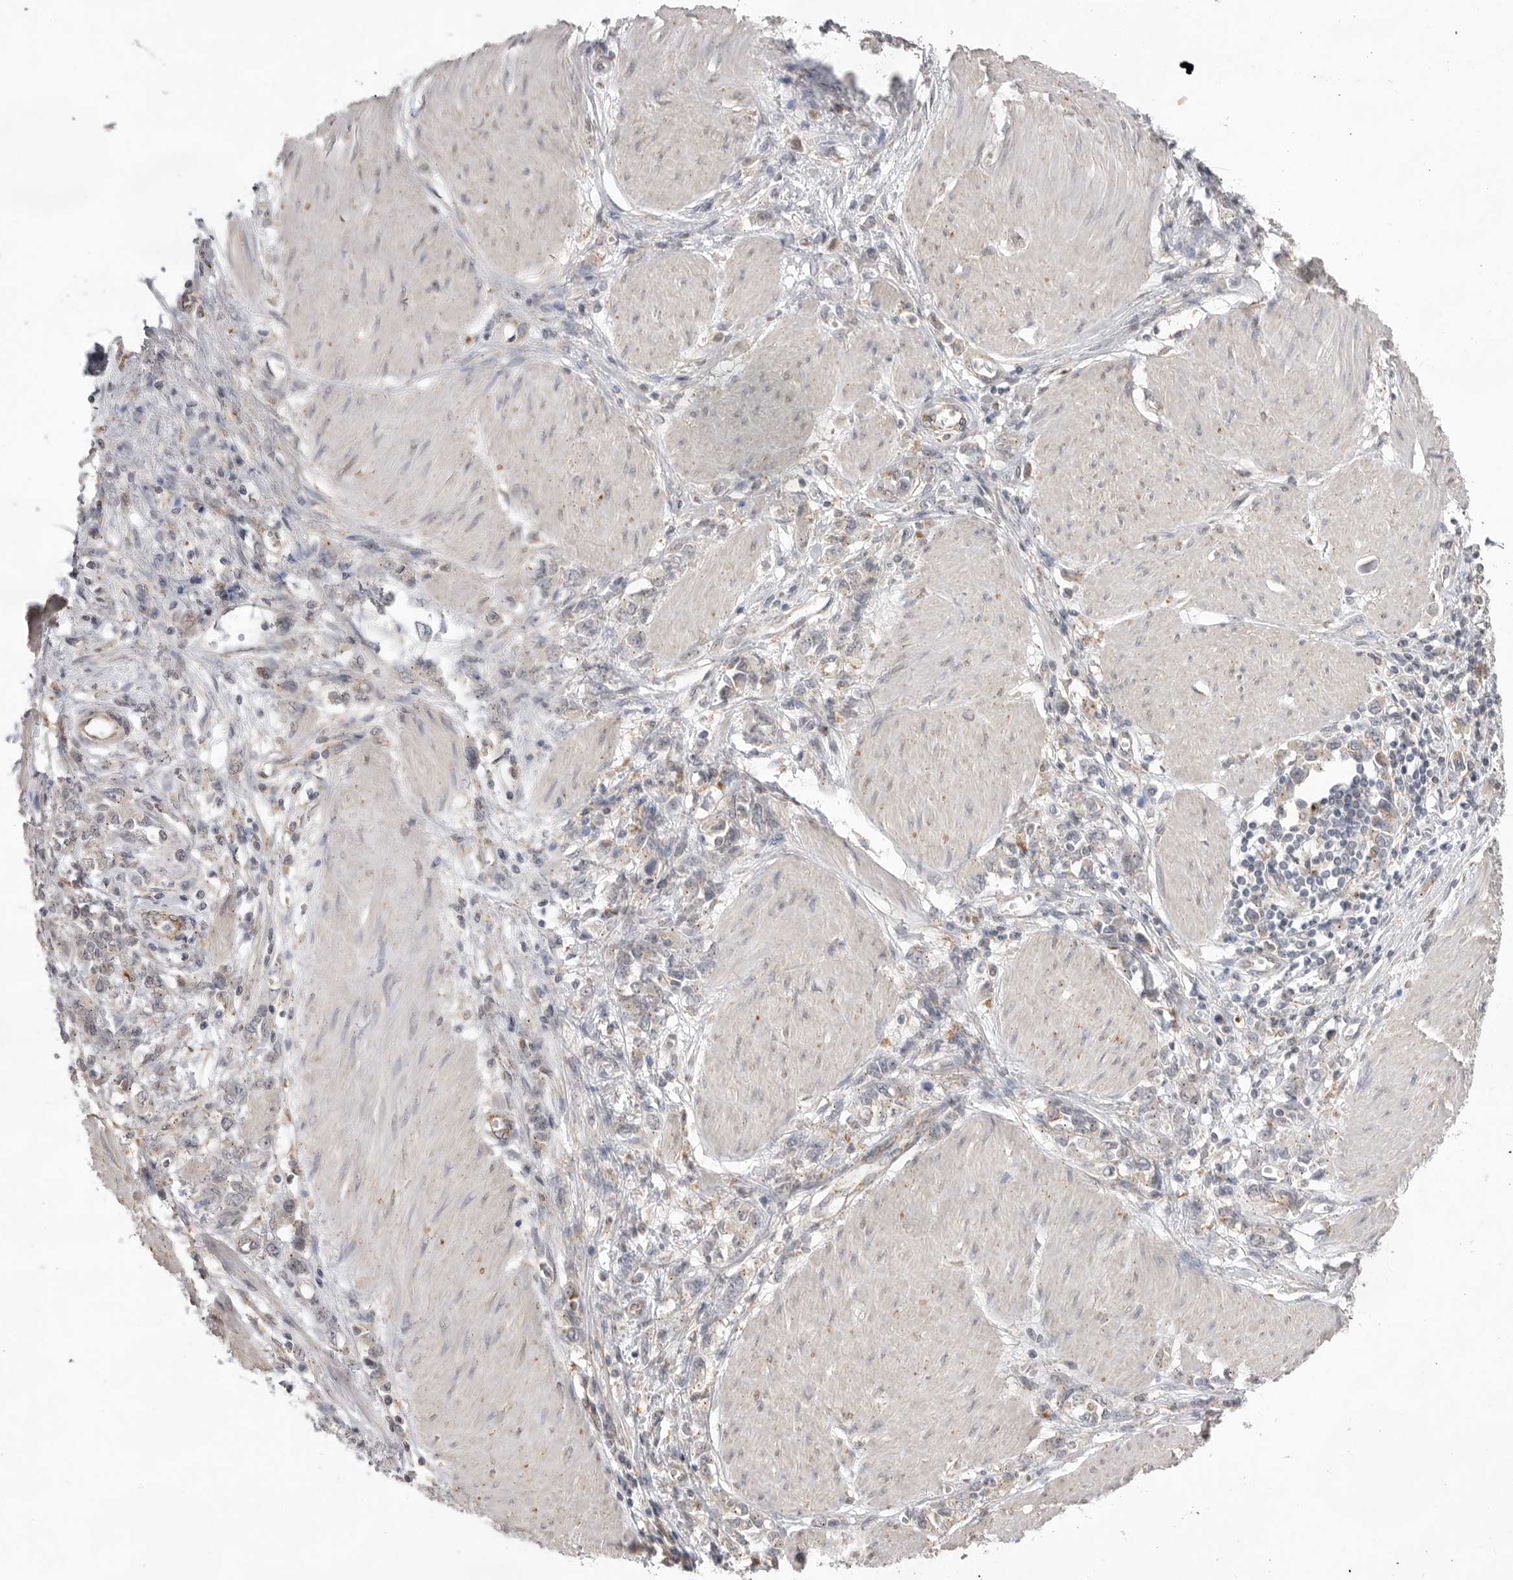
{"staining": {"intensity": "weak", "quantity": "<25%", "location": "cytoplasmic/membranous"}, "tissue": "stomach cancer", "cell_type": "Tumor cells", "image_type": "cancer", "snomed": [{"axis": "morphology", "description": "Adenocarcinoma, NOS"}, {"axis": "topography", "description": "Stomach"}], "caption": "Tumor cells are negative for protein expression in human stomach adenocarcinoma.", "gene": "TLR3", "patient": {"sex": "female", "age": 76}}